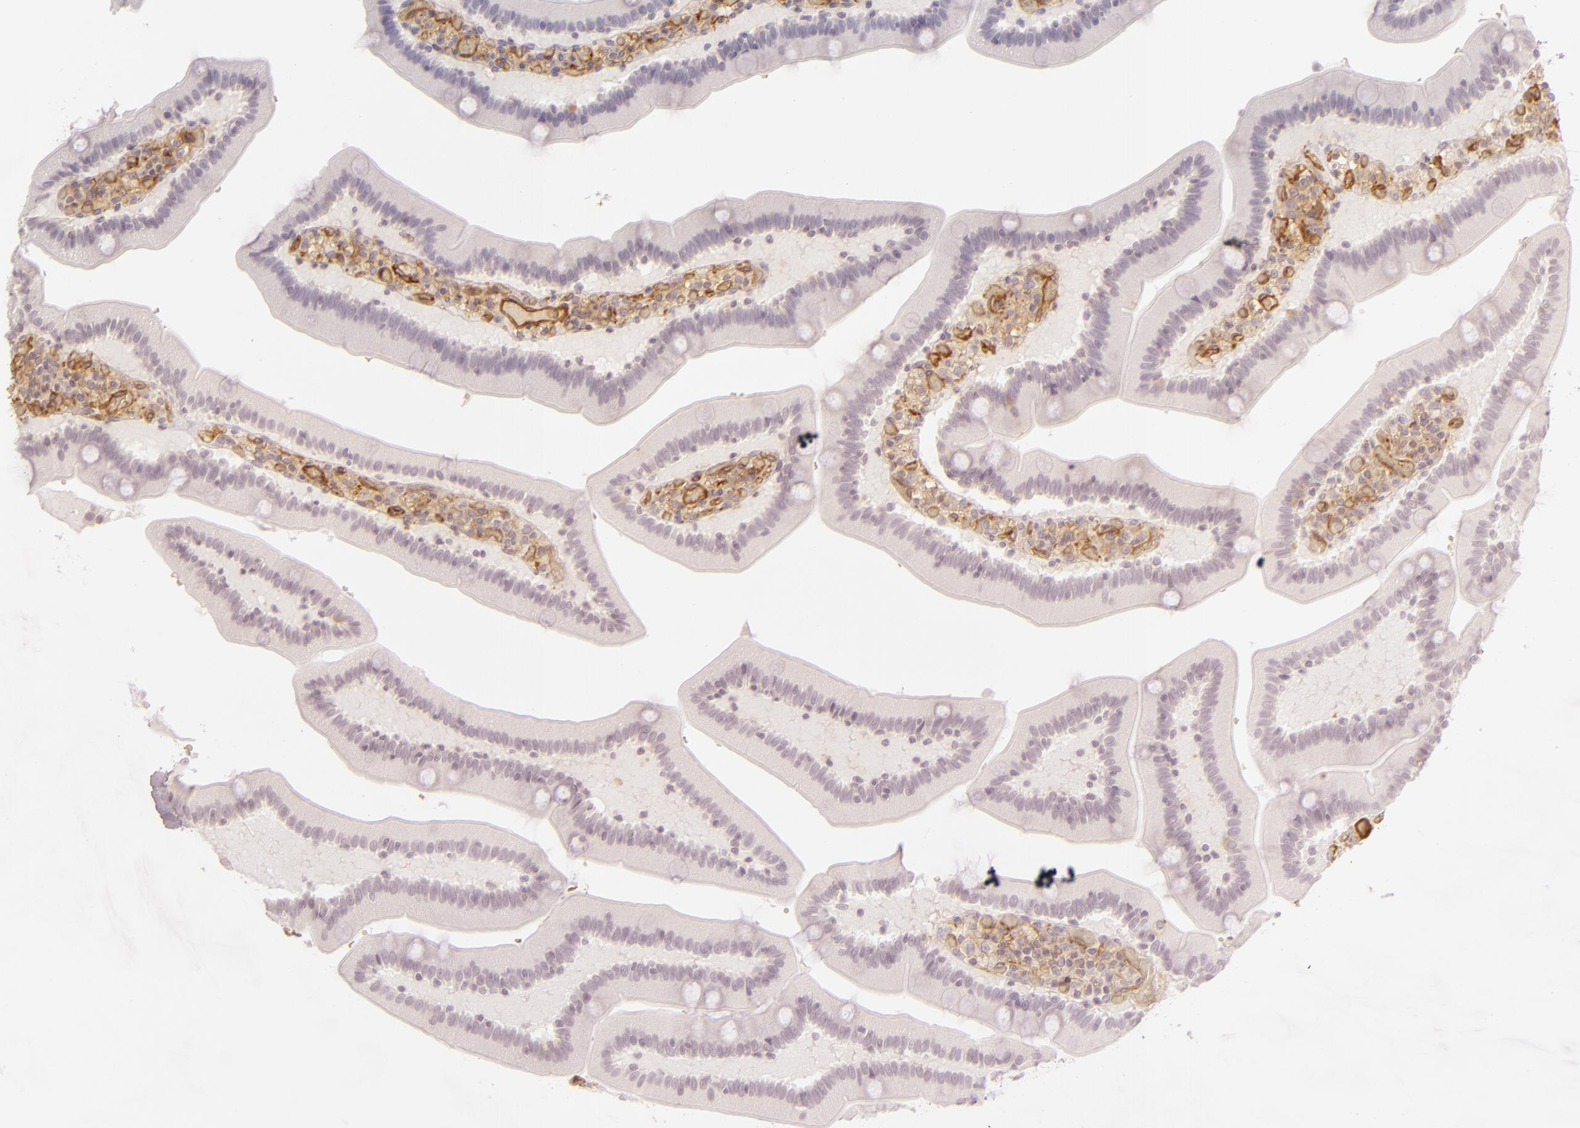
{"staining": {"intensity": "negative", "quantity": "none", "location": "none"}, "tissue": "duodenum", "cell_type": "Glandular cells", "image_type": "normal", "snomed": [{"axis": "morphology", "description": "Normal tissue, NOS"}, {"axis": "topography", "description": "Duodenum"}], "caption": "High power microscopy image of an IHC photomicrograph of benign duodenum, revealing no significant expression in glandular cells. The staining was performed using DAB to visualize the protein expression in brown, while the nuclei were stained in blue with hematoxylin (Magnification: 20x).", "gene": "CD59", "patient": {"sex": "male", "age": 66}}